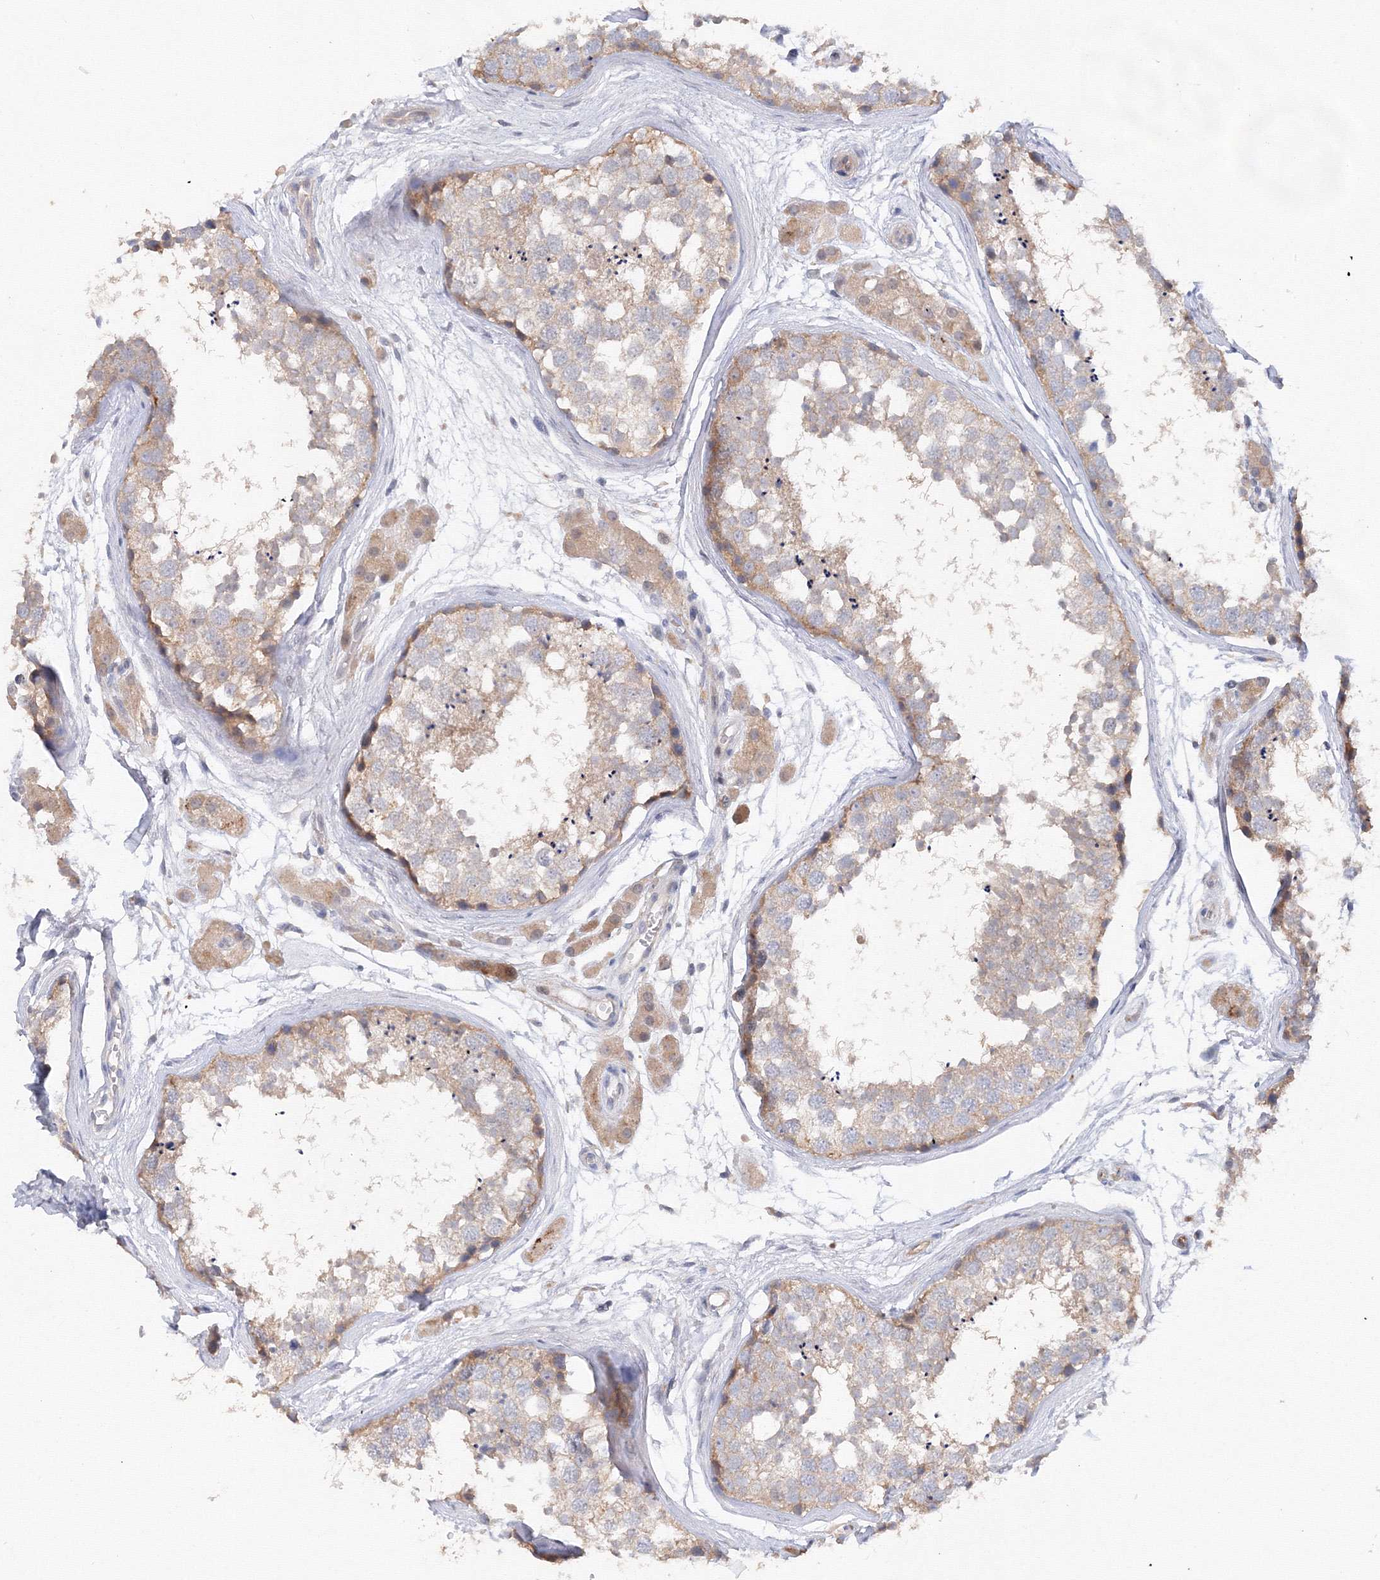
{"staining": {"intensity": "weak", "quantity": ">75%", "location": "cytoplasmic/membranous"}, "tissue": "testis", "cell_type": "Cells in seminiferous ducts", "image_type": "normal", "snomed": [{"axis": "morphology", "description": "Normal tissue, NOS"}, {"axis": "topography", "description": "Testis"}], "caption": "A histopathology image of testis stained for a protein demonstrates weak cytoplasmic/membranous brown staining in cells in seminiferous ducts.", "gene": "DIS3L2", "patient": {"sex": "male", "age": 56}}